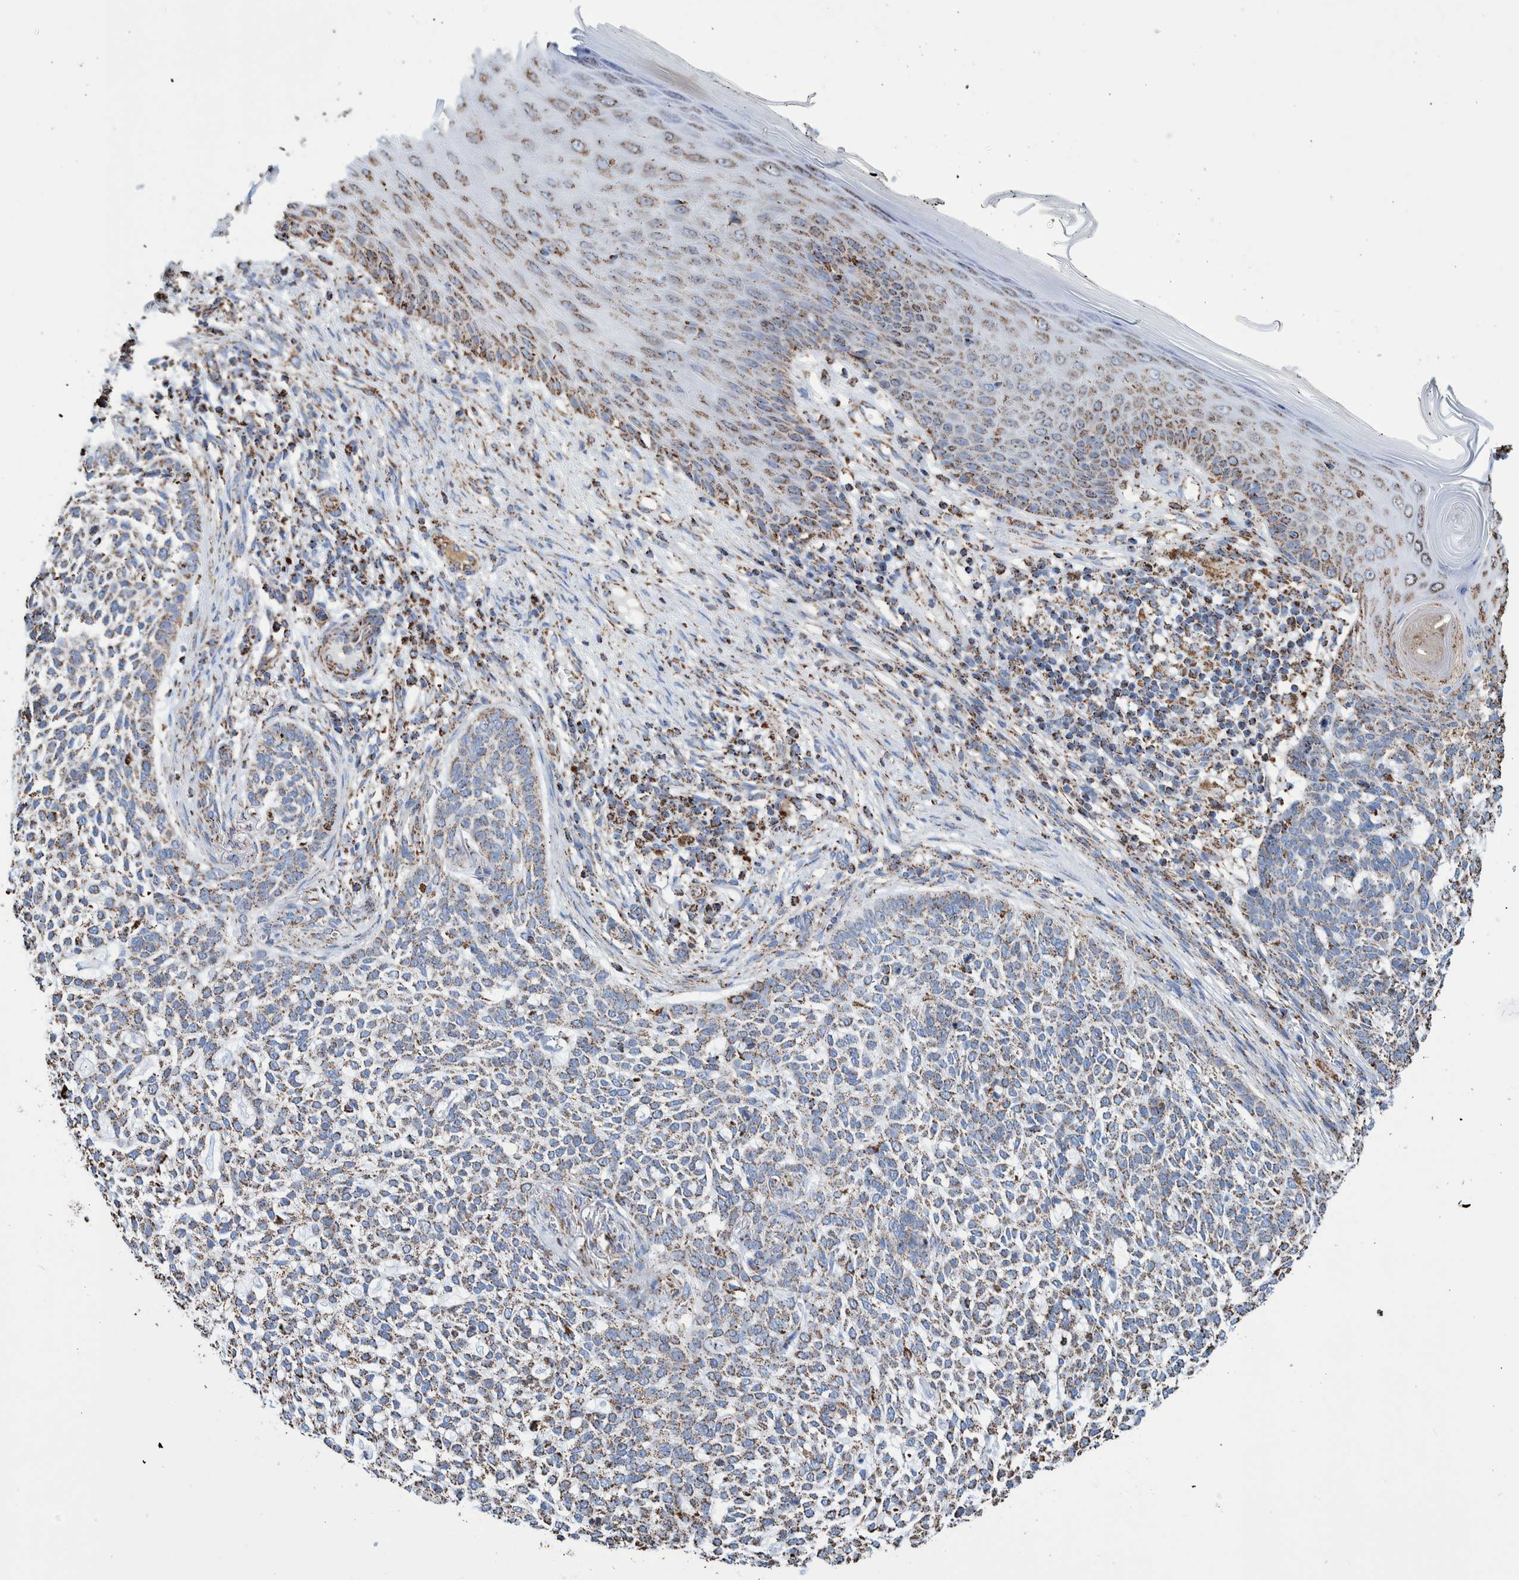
{"staining": {"intensity": "strong", "quantity": ">75%", "location": "cytoplasmic/membranous"}, "tissue": "skin cancer", "cell_type": "Tumor cells", "image_type": "cancer", "snomed": [{"axis": "morphology", "description": "Basal cell carcinoma"}, {"axis": "topography", "description": "Skin"}], "caption": "High-magnification brightfield microscopy of skin basal cell carcinoma stained with DAB (brown) and counterstained with hematoxylin (blue). tumor cells exhibit strong cytoplasmic/membranous positivity is present in approximately>75% of cells. (Brightfield microscopy of DAB IHC at high magnification).", "gene": "VPS26C", "patient": {"sex": "female", "age": 64}}